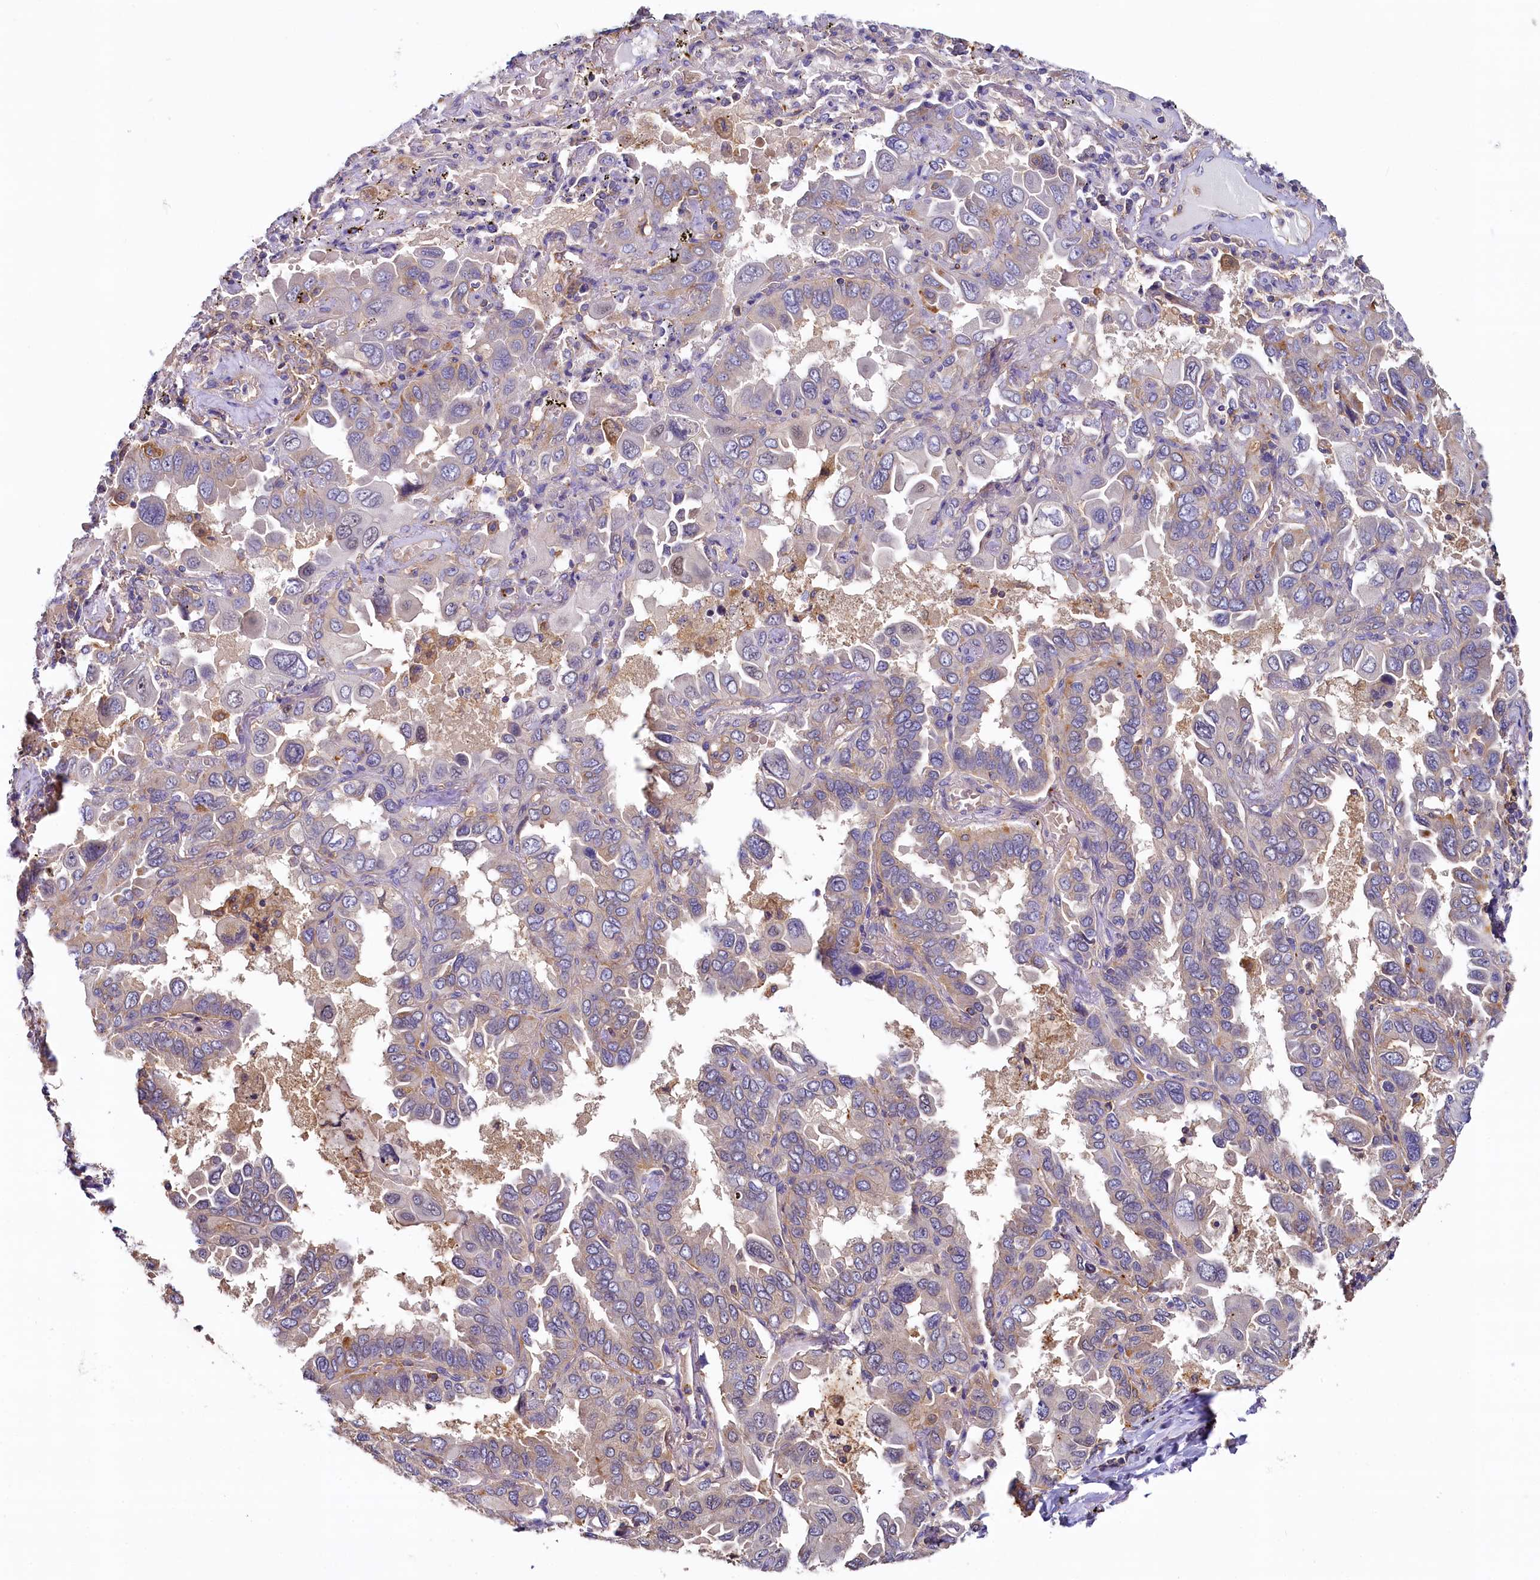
{"staining": {"intensity": "weak", "quantity": "<25%", "location": "cytoplasmic/membranous"}, "tissue": "lung cancer", "cell_type": "Tumor cells", "image_type": "cancer", "snomed": [{"axis": "morphology", "description": "Adenocarcinoma, NOS"}, {"axis": "topography", "description": "Lung"}], "caption": "Immunohistochemistry (IHC) of adenocarcinoma (lung) displays no expression in tumor cells.", "gene": "PPIP5K1", "patient": {"sex": "male", "age": 64}}